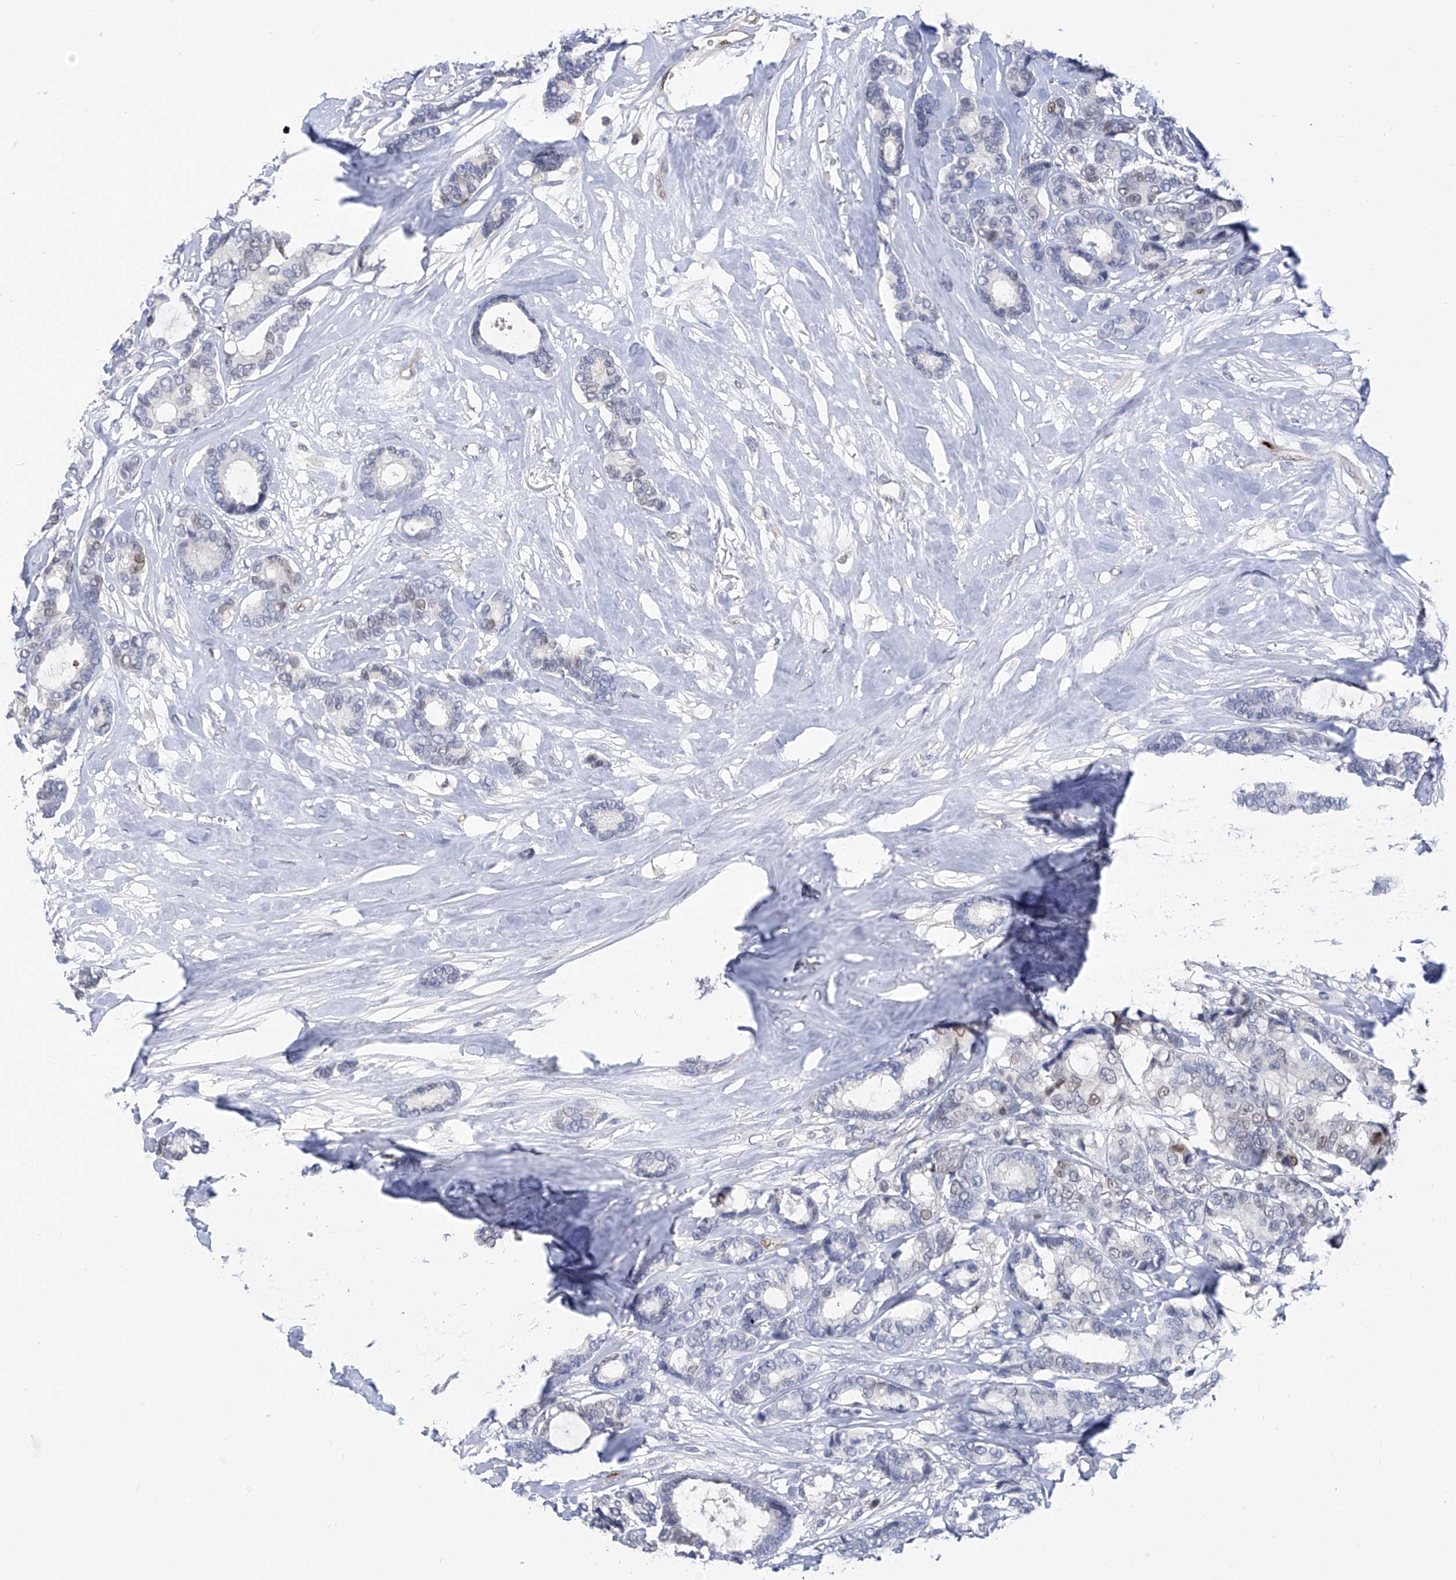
{"staining": {"intensity": "negative", "quantity": "none", "location": "none"}, "tissue": "breast cancer", "cell_type": "Tumor cells", "image_type": "cancer", "snomed": [{"axis": "morphology", "description": "Duct carcinoma"}, {"axis": "topography", "description": "Breast"}], "caption": "The photomicrograph reveals no significant positivity in tumor cells of breast cancer.", "gene": "PHF20", "patient": {"sex": "female", "age": 87}}